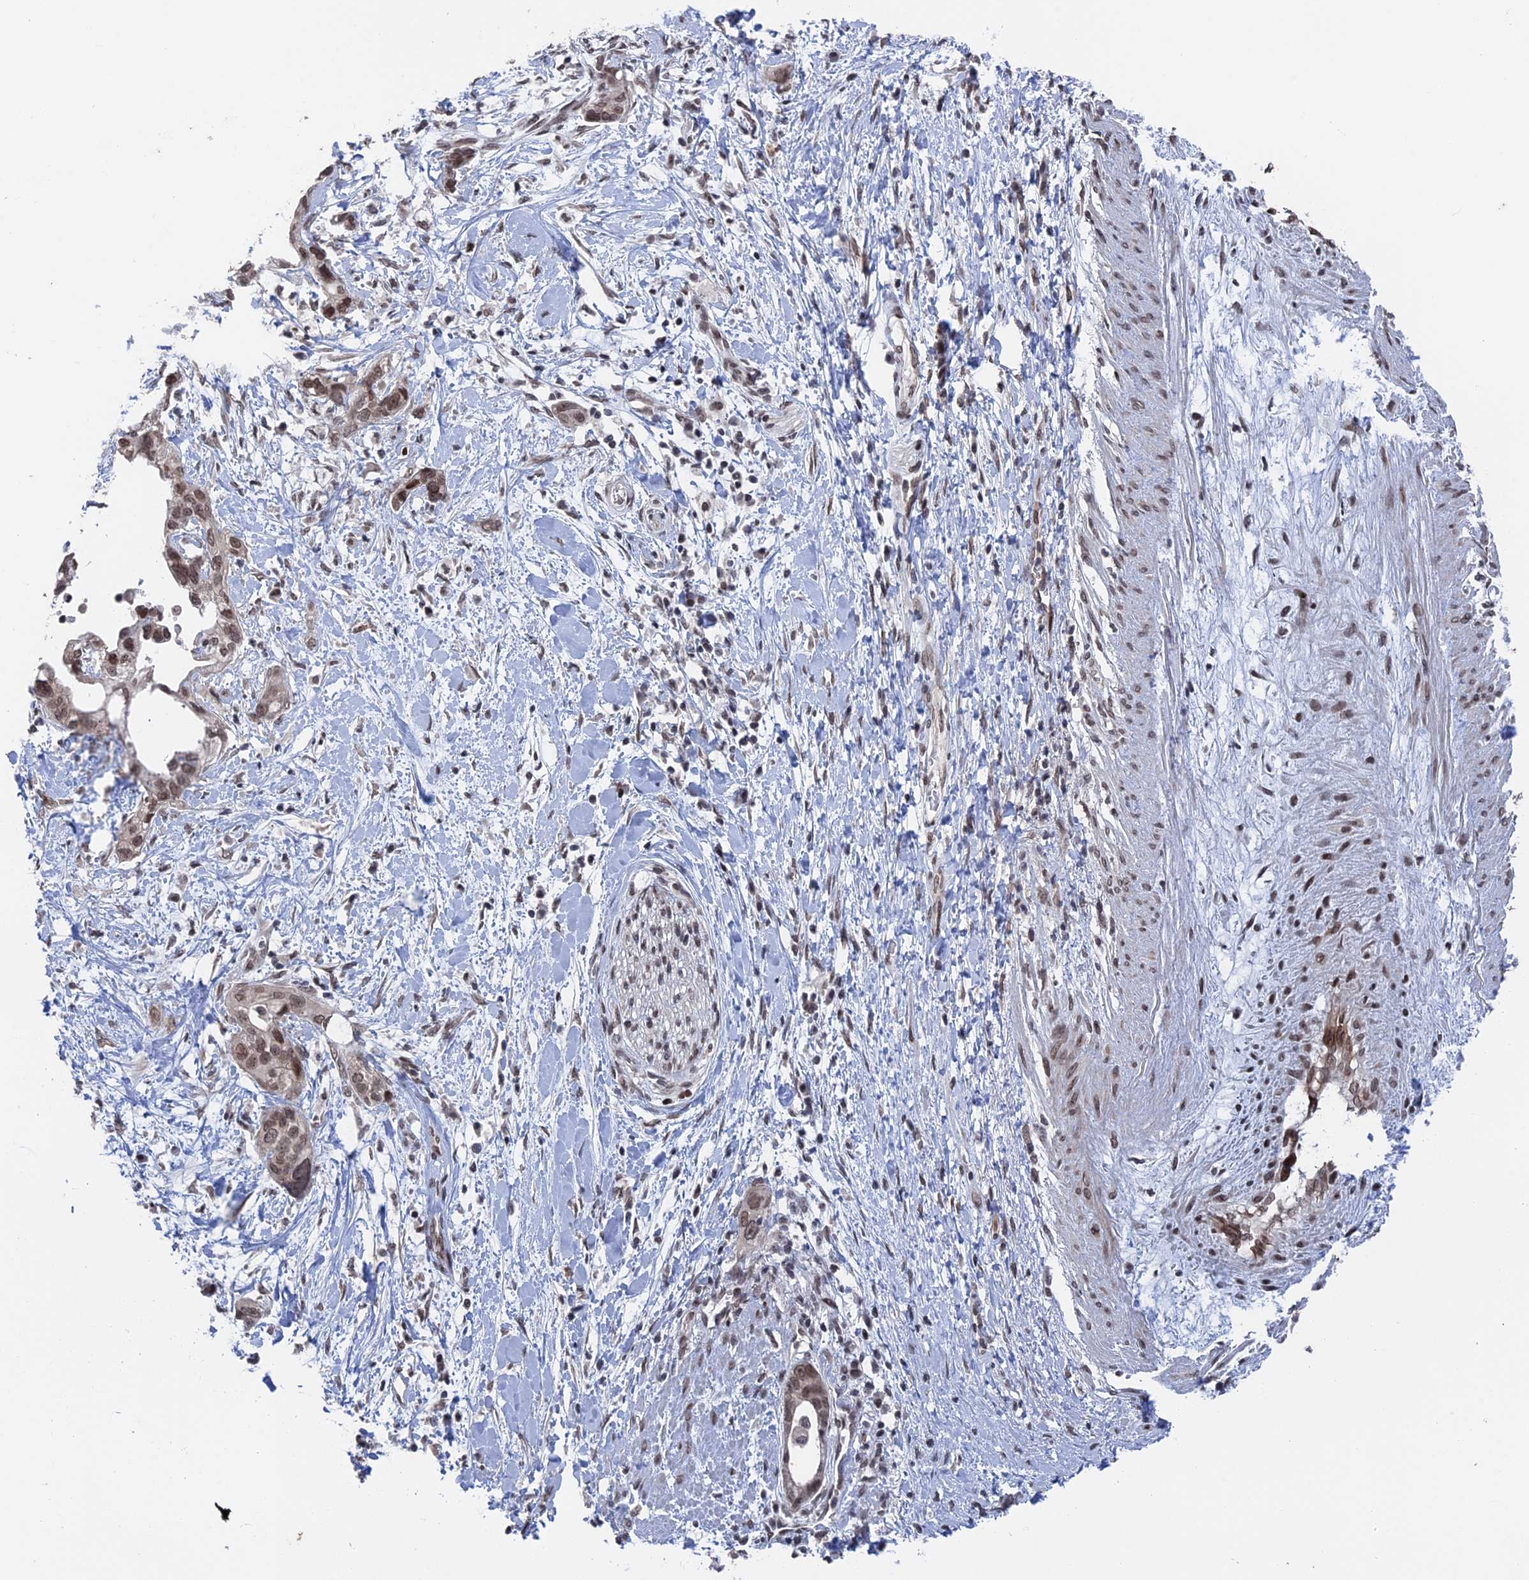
{"staining": {"intensity": "moderate", "quantity": ">75%", "location": "nuclear"}, "tissue": "pancreatic cancer", "cell_type": "Tumor cells", "image_type": "cancer", "snomed": [{"axis": "morphology", "description": "Normal tissue, NOS"}, {"axis": "morphology", "description": "Adenocarcinoma, NOS"}, {"axis": "topography", "description": "Pancreas"}, {"axis": "topography", "description": "Peripheral nerve tissue"}], "caption": "Immunohistochemistry (IHC) (DAB) staining of pancreatic cancer (adenocarcinoma) exhibits moderate nuclear protein staining in approximately >75% of tumor cells.", "gene": "NR2C2AP", "patient": {"sex": "male", "age": 59}}